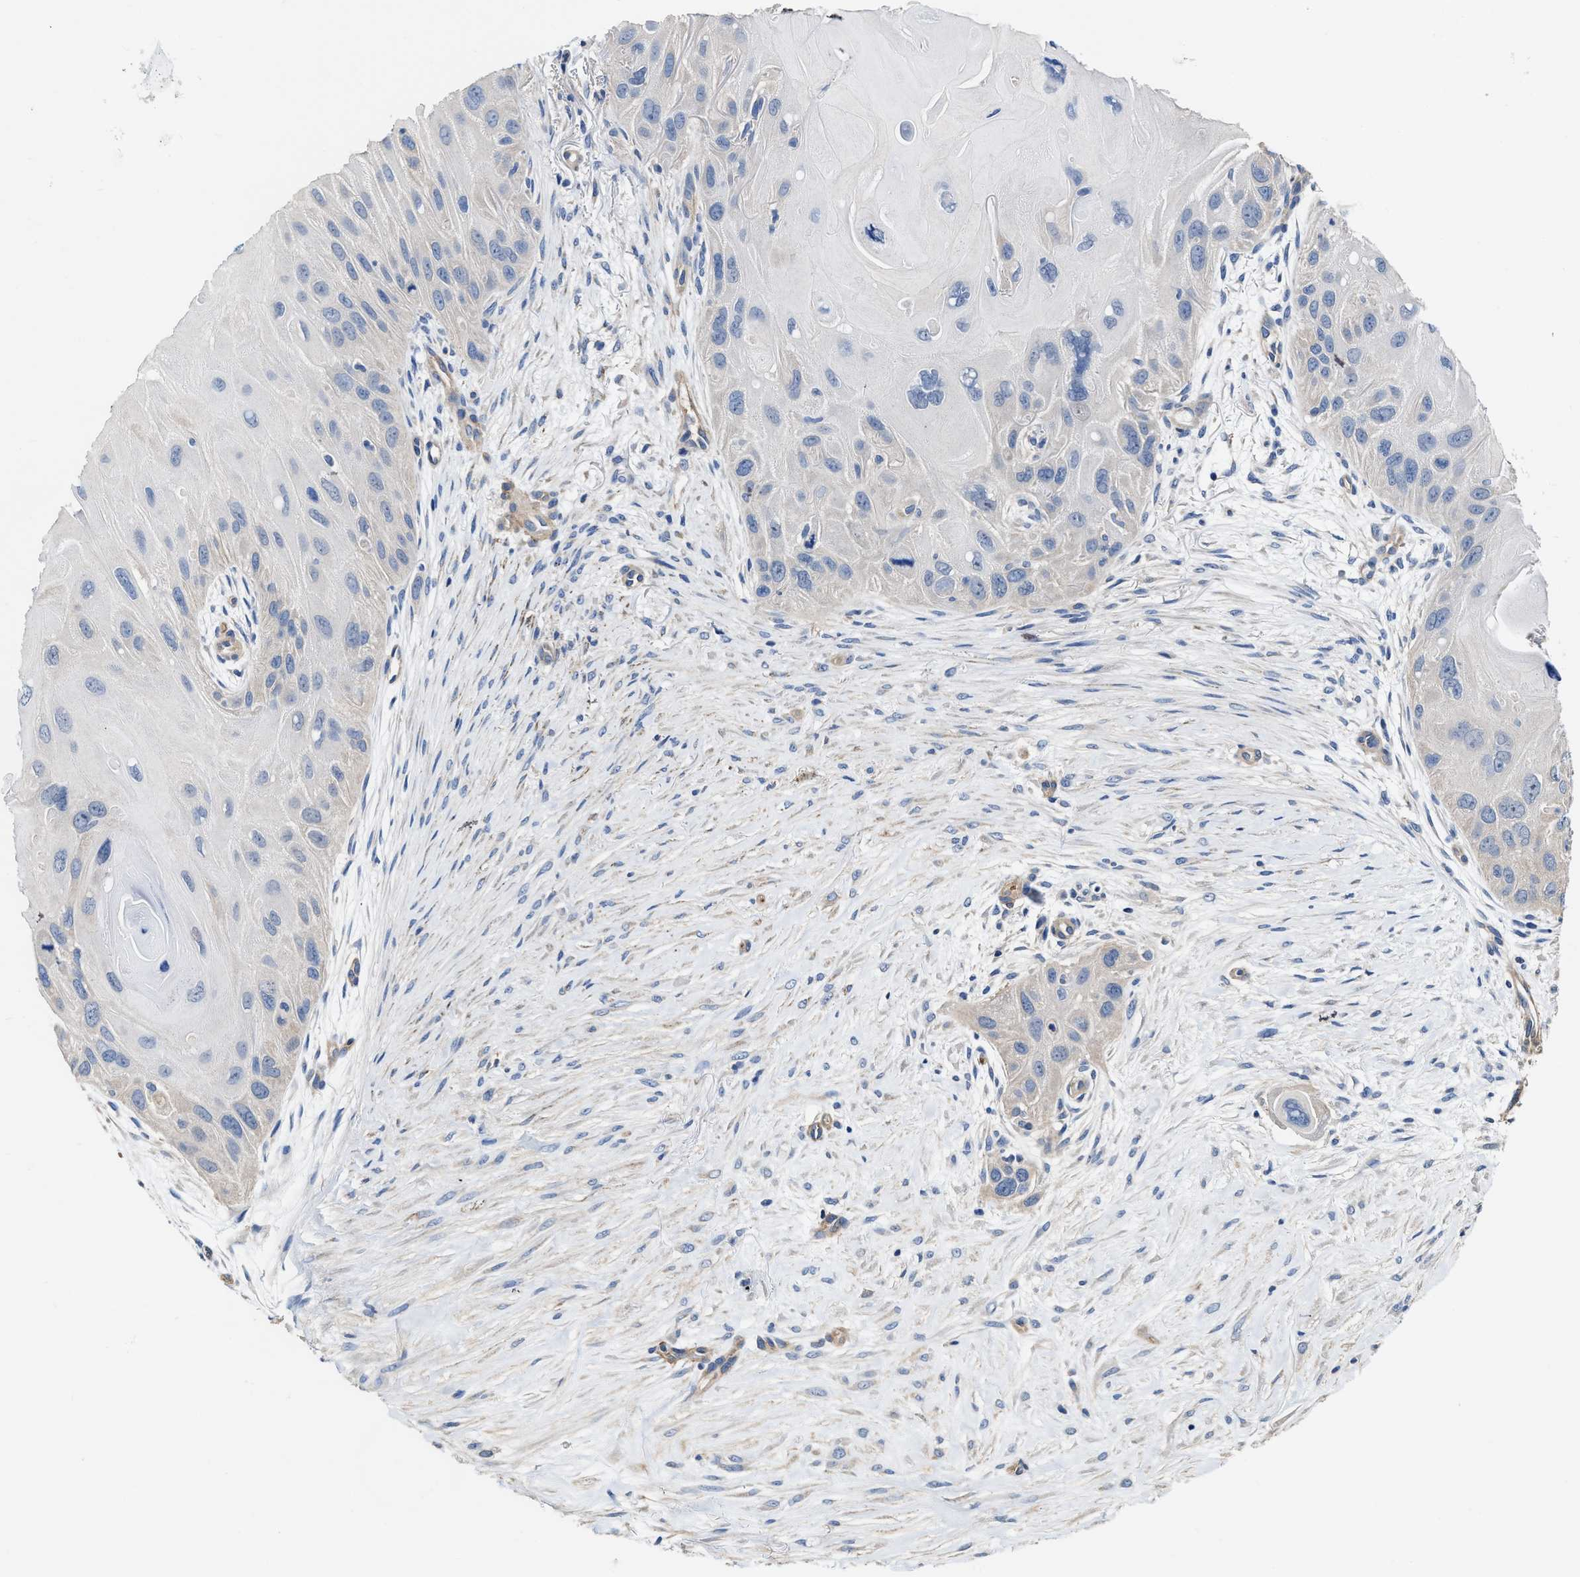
{"staining": {"intensity": "negative", "quantity": "none", "location": "none"}, "tissue": "skin cancer", "cell_type": "Tumor cells", "image_type": "cancer", "snomed": [{"axis": "morphology", "description": "Squamous cell carcinoma, NOS"}, {"axis": "topography", "description": "Skin"}], "caption": "A micrograph of skin squamous cell carcinoma stained for a protein demonstrates no brown staining in tumor cells. (DAB (3,3'-diaminobenzidine) immunohistochemistry with hematoxylin counter stain).", "gene": "C22orf42", "patient": {"sex": "female", "age": 77}}